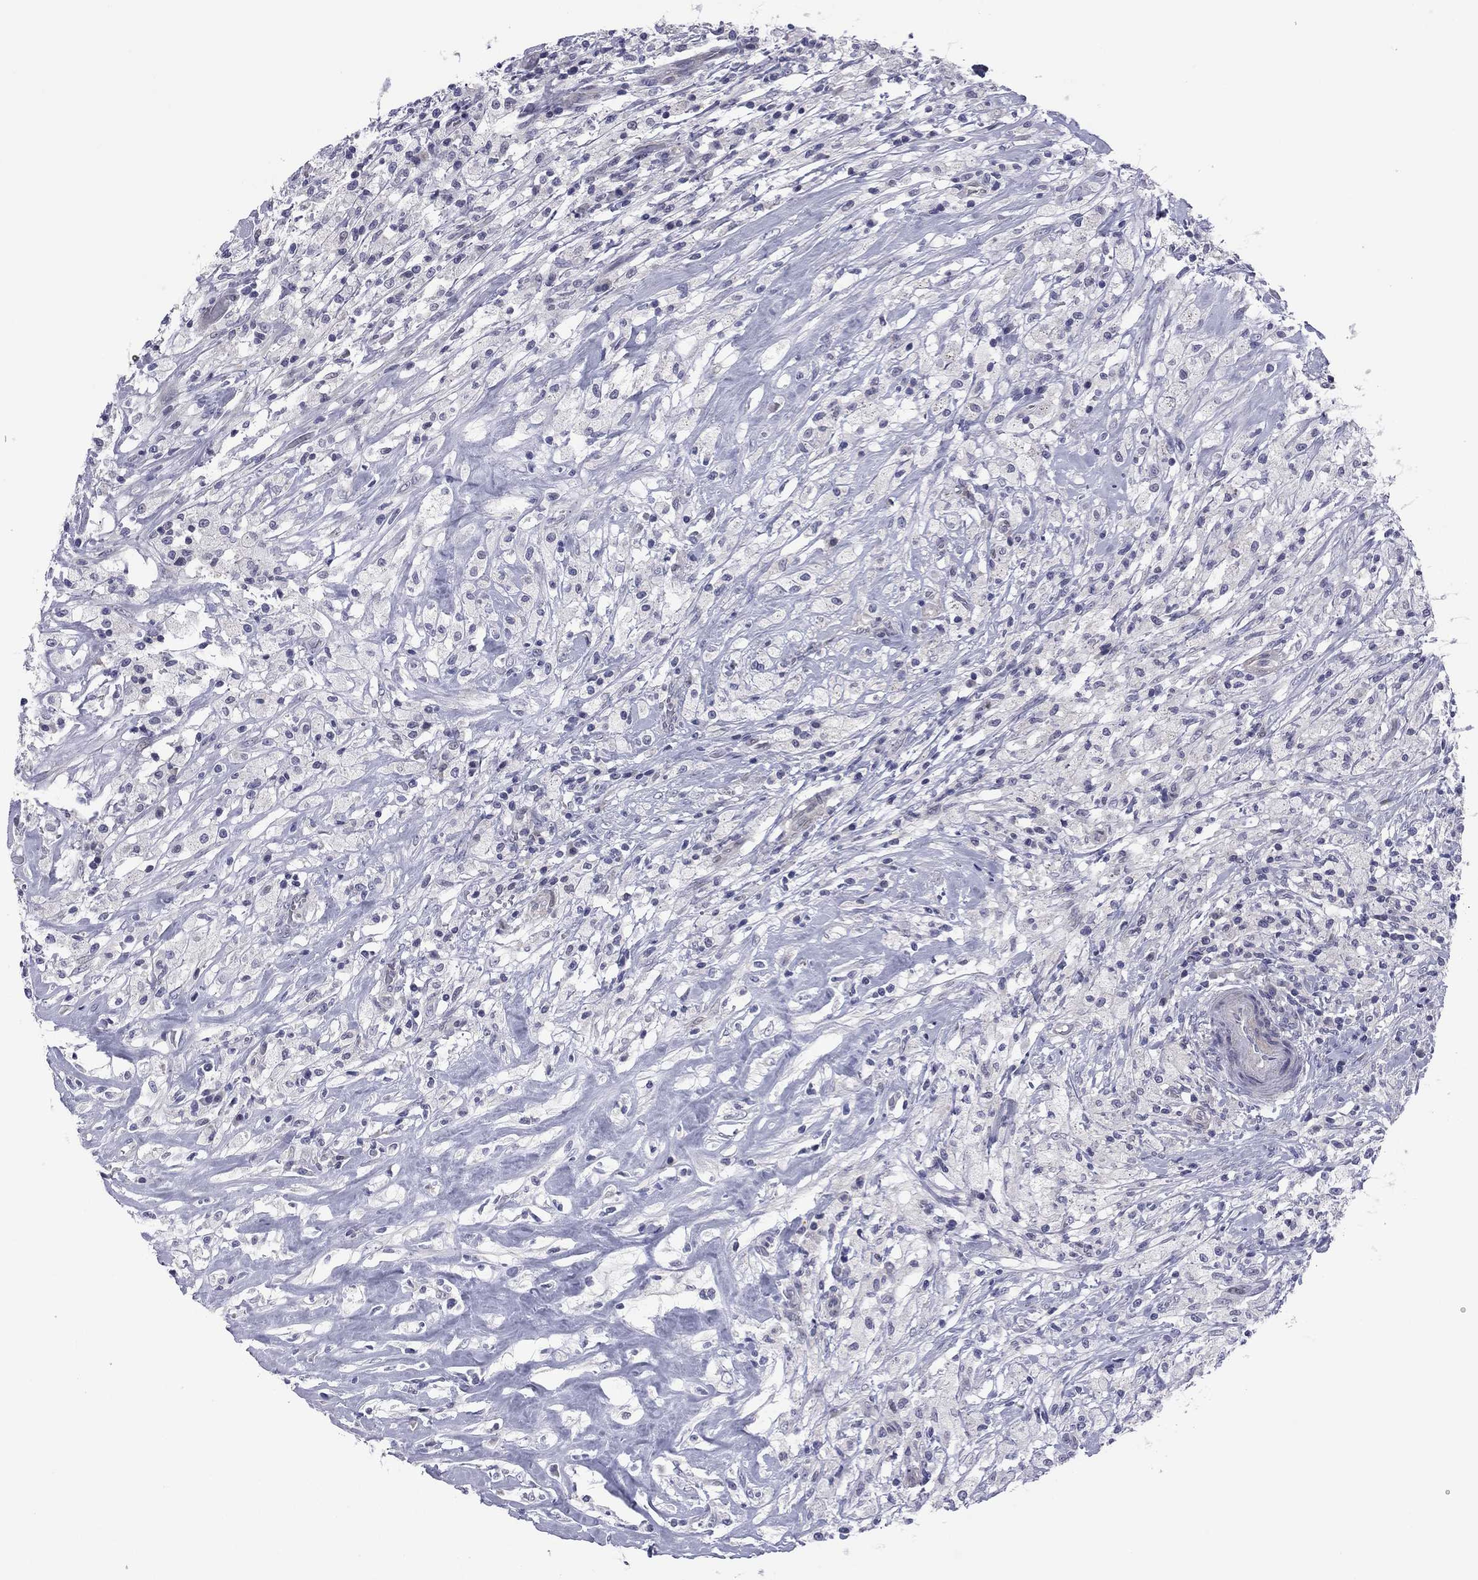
{"staining": {"intensity": "negative", "quantity": "none", "location": "none"}, "tissue": "testis cancer", "cell_type": "Tumor cells", "image_type": "cancer", "snomed": [{"axis": "morphology", "description": "Necrosis, NOS"}, {"axis": "morphology", "description": "Carcinoma, Embryonal, NOS"}, {"axis": "topography", "description": "Testis"}], "caption": "Immunohistochemical staining of human testis cancer (embryonal carcinoma) reveals no significant expression in tumor cells.", "gene": "POU5F2", "patient": {"sex": "male", "age": 19}}